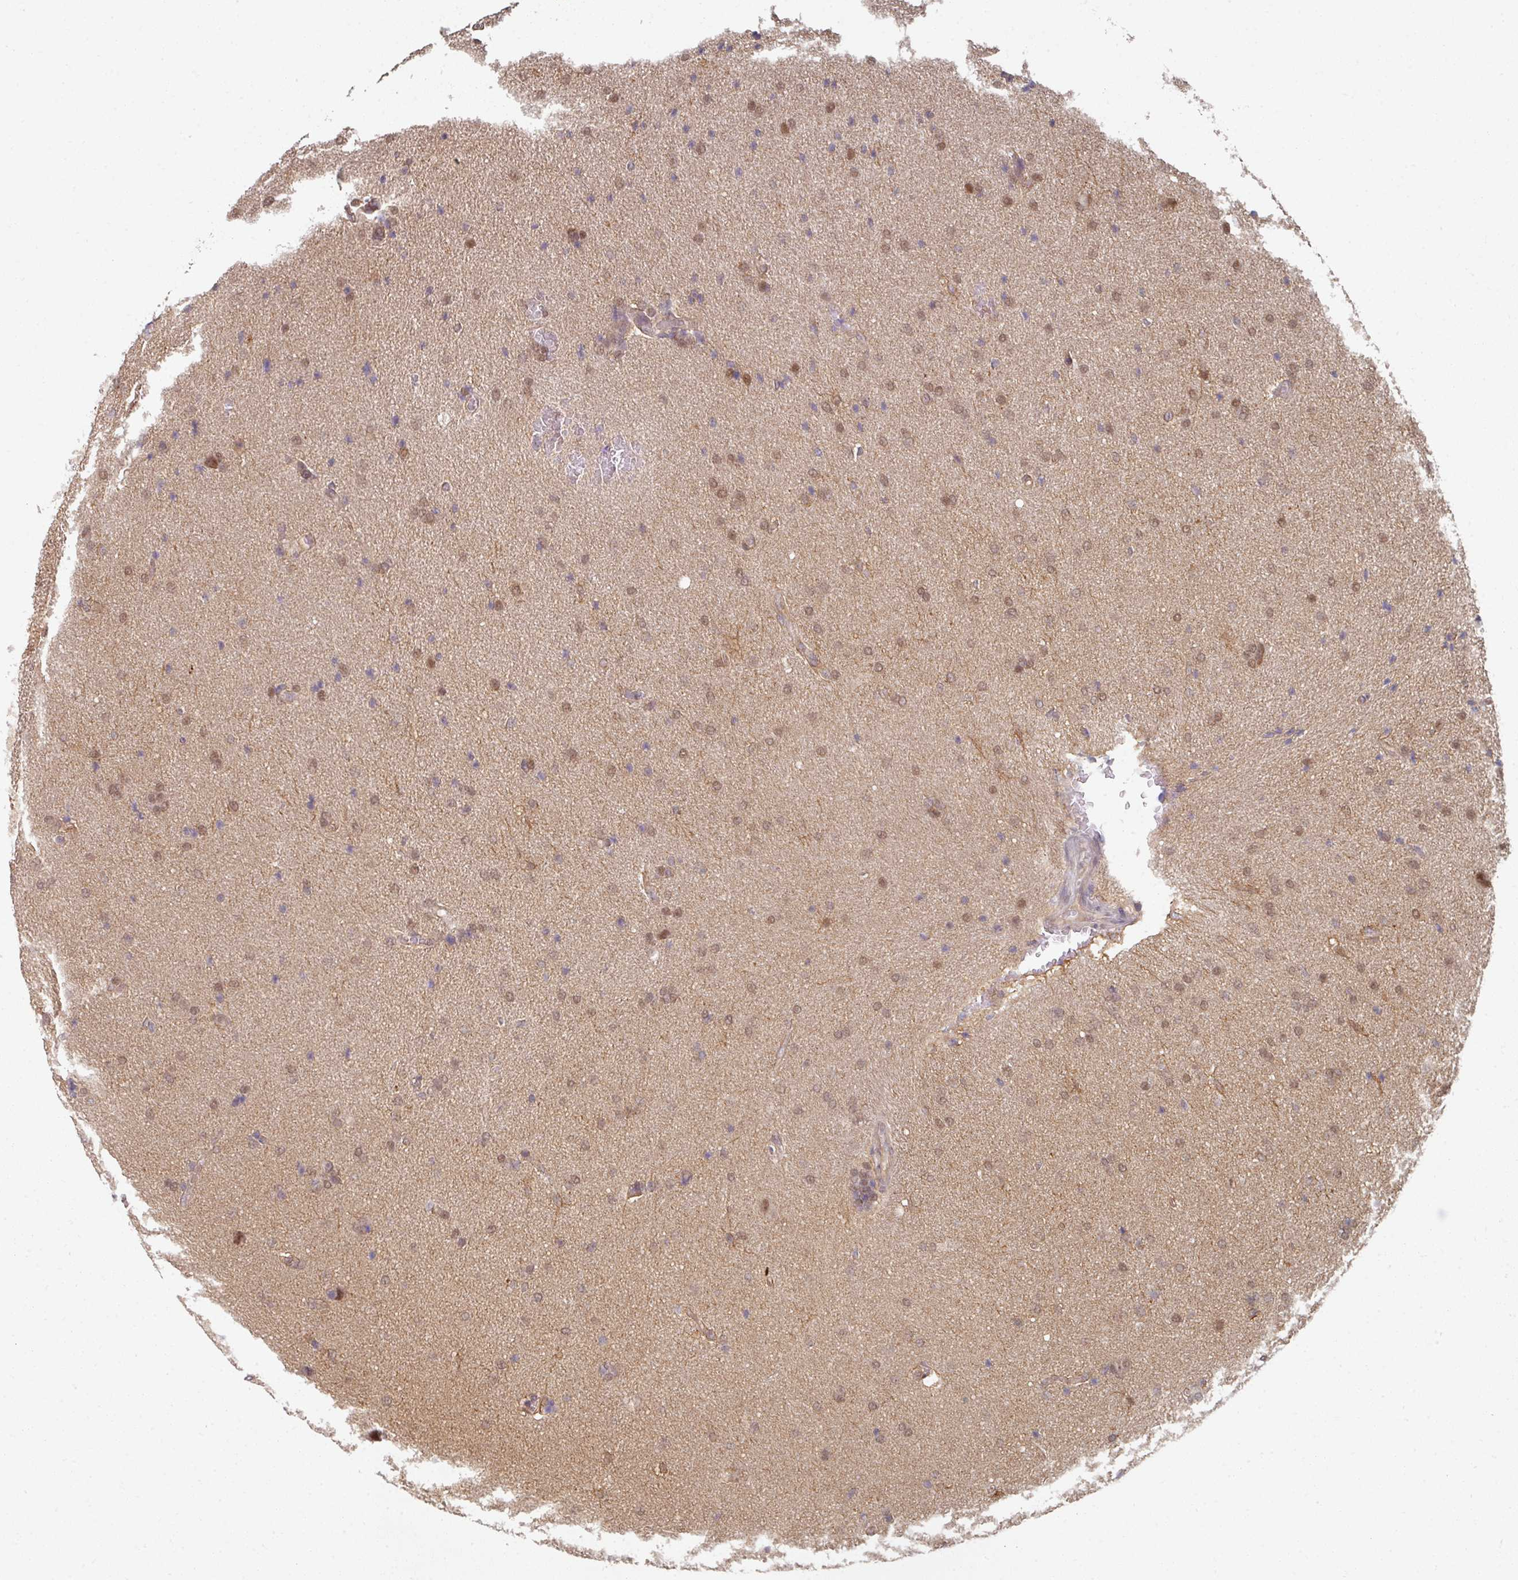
{"staining": {"intensity": "moderate", "quantity": ">75%", "location": "nuclear"}, "tissue": "glioma", "cell_type": "Tumor cells", "image_type": "cancer", "snomed": [{"axis": "morphology", "description": "Glioma, malignant, High grade"}, {"axis": "topography", "description": "Brain"}], "caption": "This histopathology image demonstrates malignant high-grade glioma stained with immunohistochemistry to label a protein in brown. The nuclear of tumor cells show moderate positivity for the protein. Nuclei are counter-stained blue.", "gene": "PSME3IP1", "patient": {"sex": "male", "age": 56}}